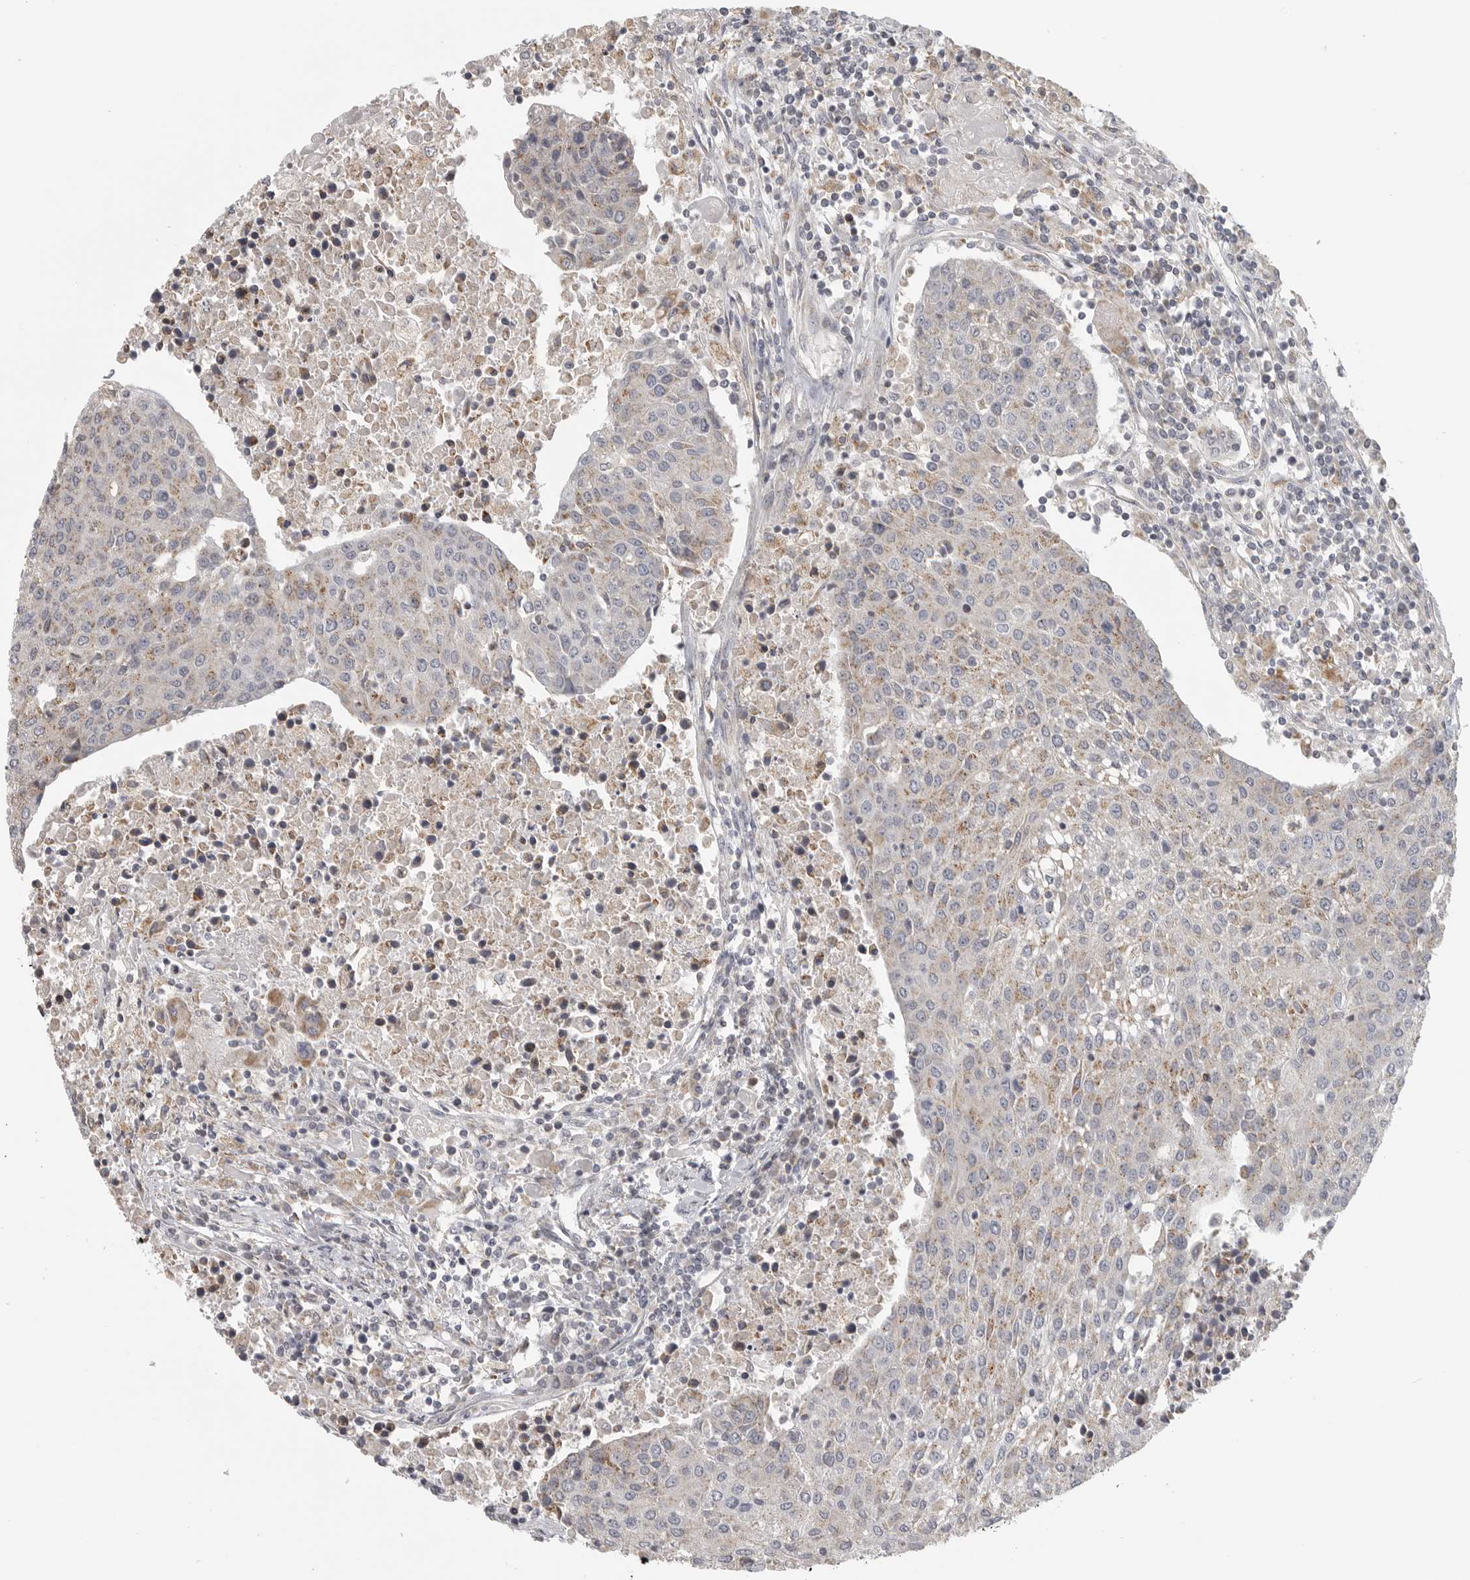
{"staining": {"intensity": "weak", "quantity": "<25%", "location": "cytoplasmic/membranous"}, "tissue": "urothelial cancer", "cell_type": "Tumor cells", "image_type": "cancer", "snomed": [{"axis": "morphology", "description": "Urothelial carcinoma, High grade"}, {"axis": "topography", "description": "Urinary bladder"}], "caption": "This is an IHC micrograph of human urothelial cancer. There is no positivity in tumor cells.", "gene": "RXFP3", "patient": {"sex": "female", "age": 85}}